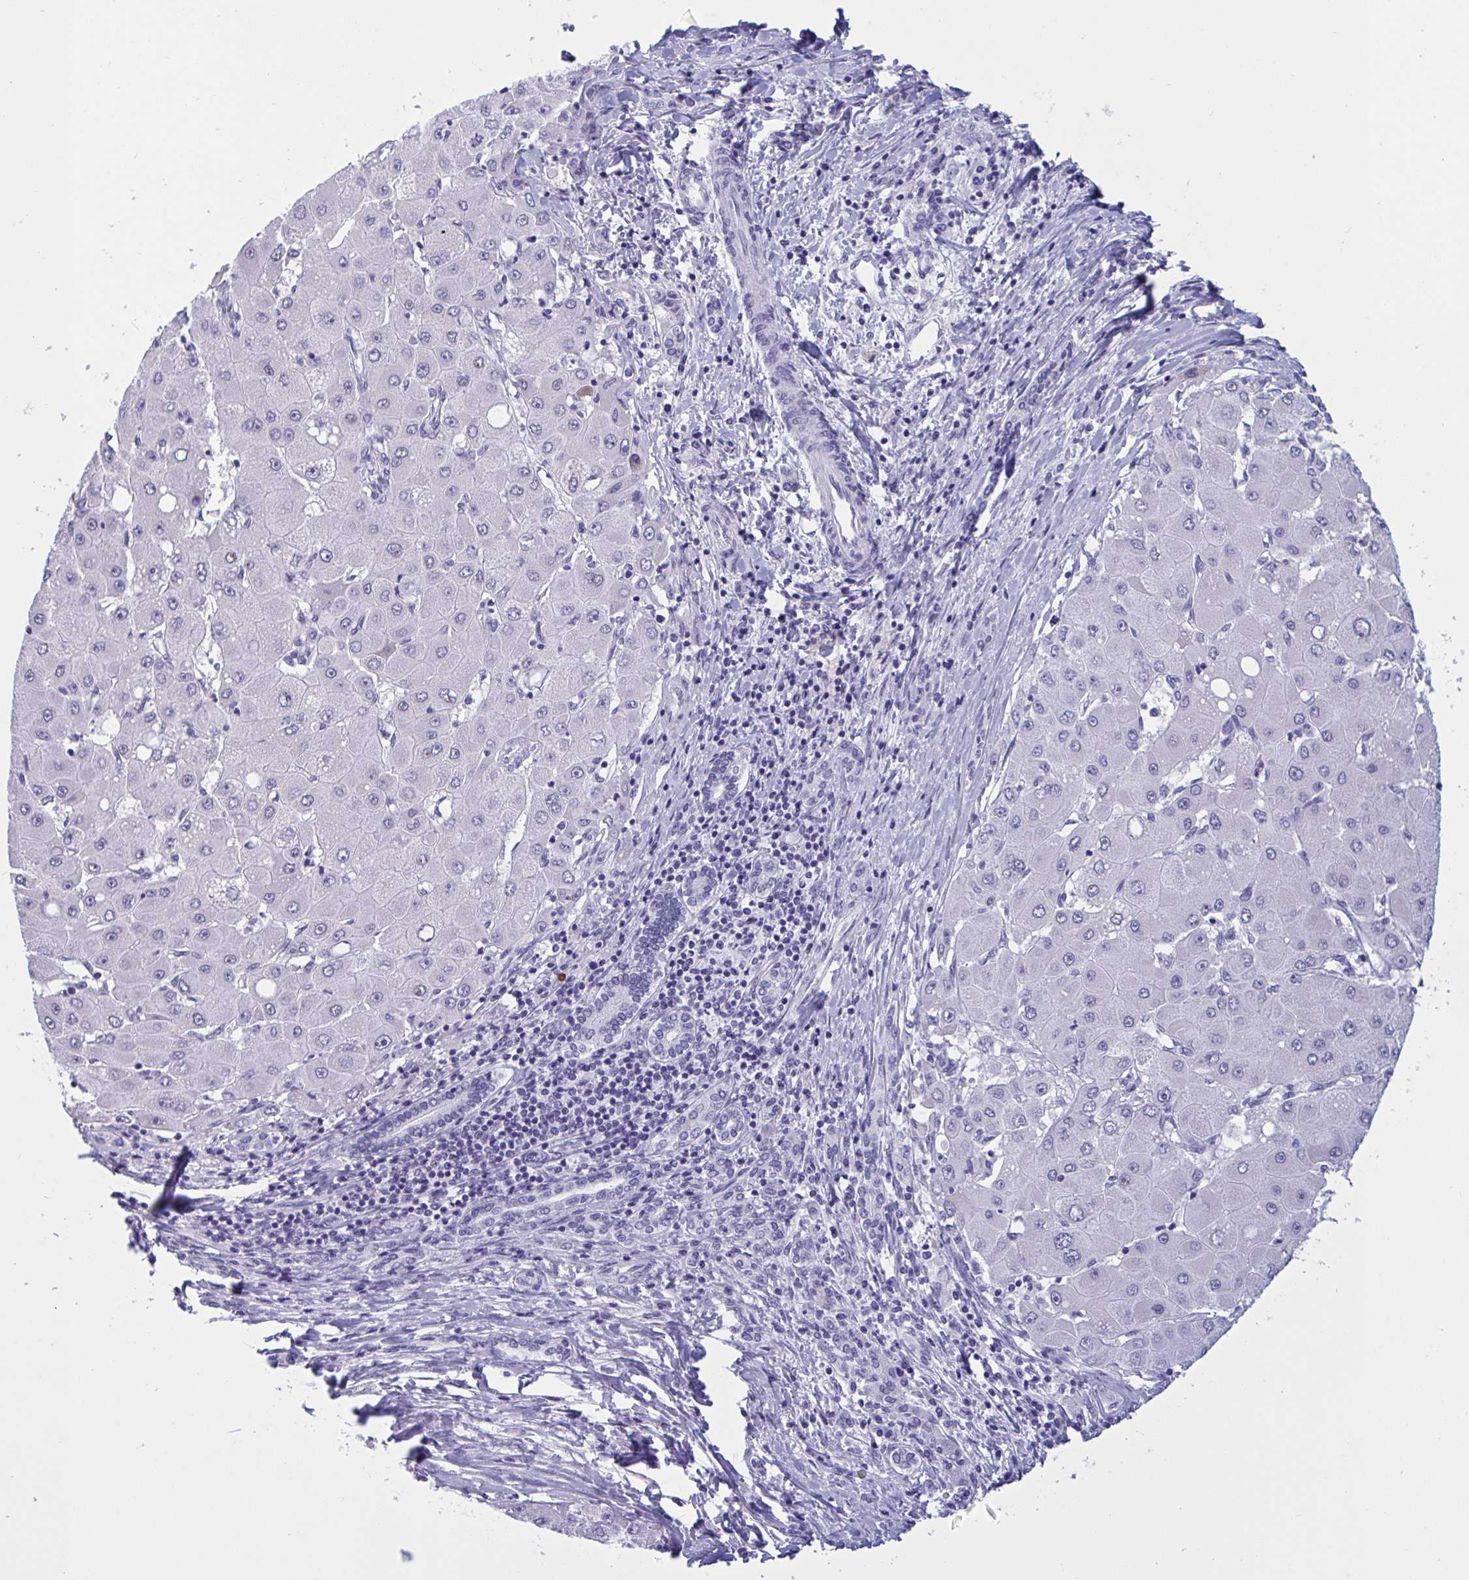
{"staining": {"intensity": "negative", "quantity": "none", "location": "none"}, "tissue": "liver cancer", "cell_type": "Tumor cells", "image_type": "cancer", "snomed": [{"axis": "morphology", "description": "Carcinoma, Hepatocellular, NOS"}, {"axis": "topography", "description": "Liver"}], "caption": "Tumor cells are negative for protein expression in human liver cancer (hepatocellular carcinoma).", "gene": "OXLD1", "patient": {"sex": "male", "age": 40}}